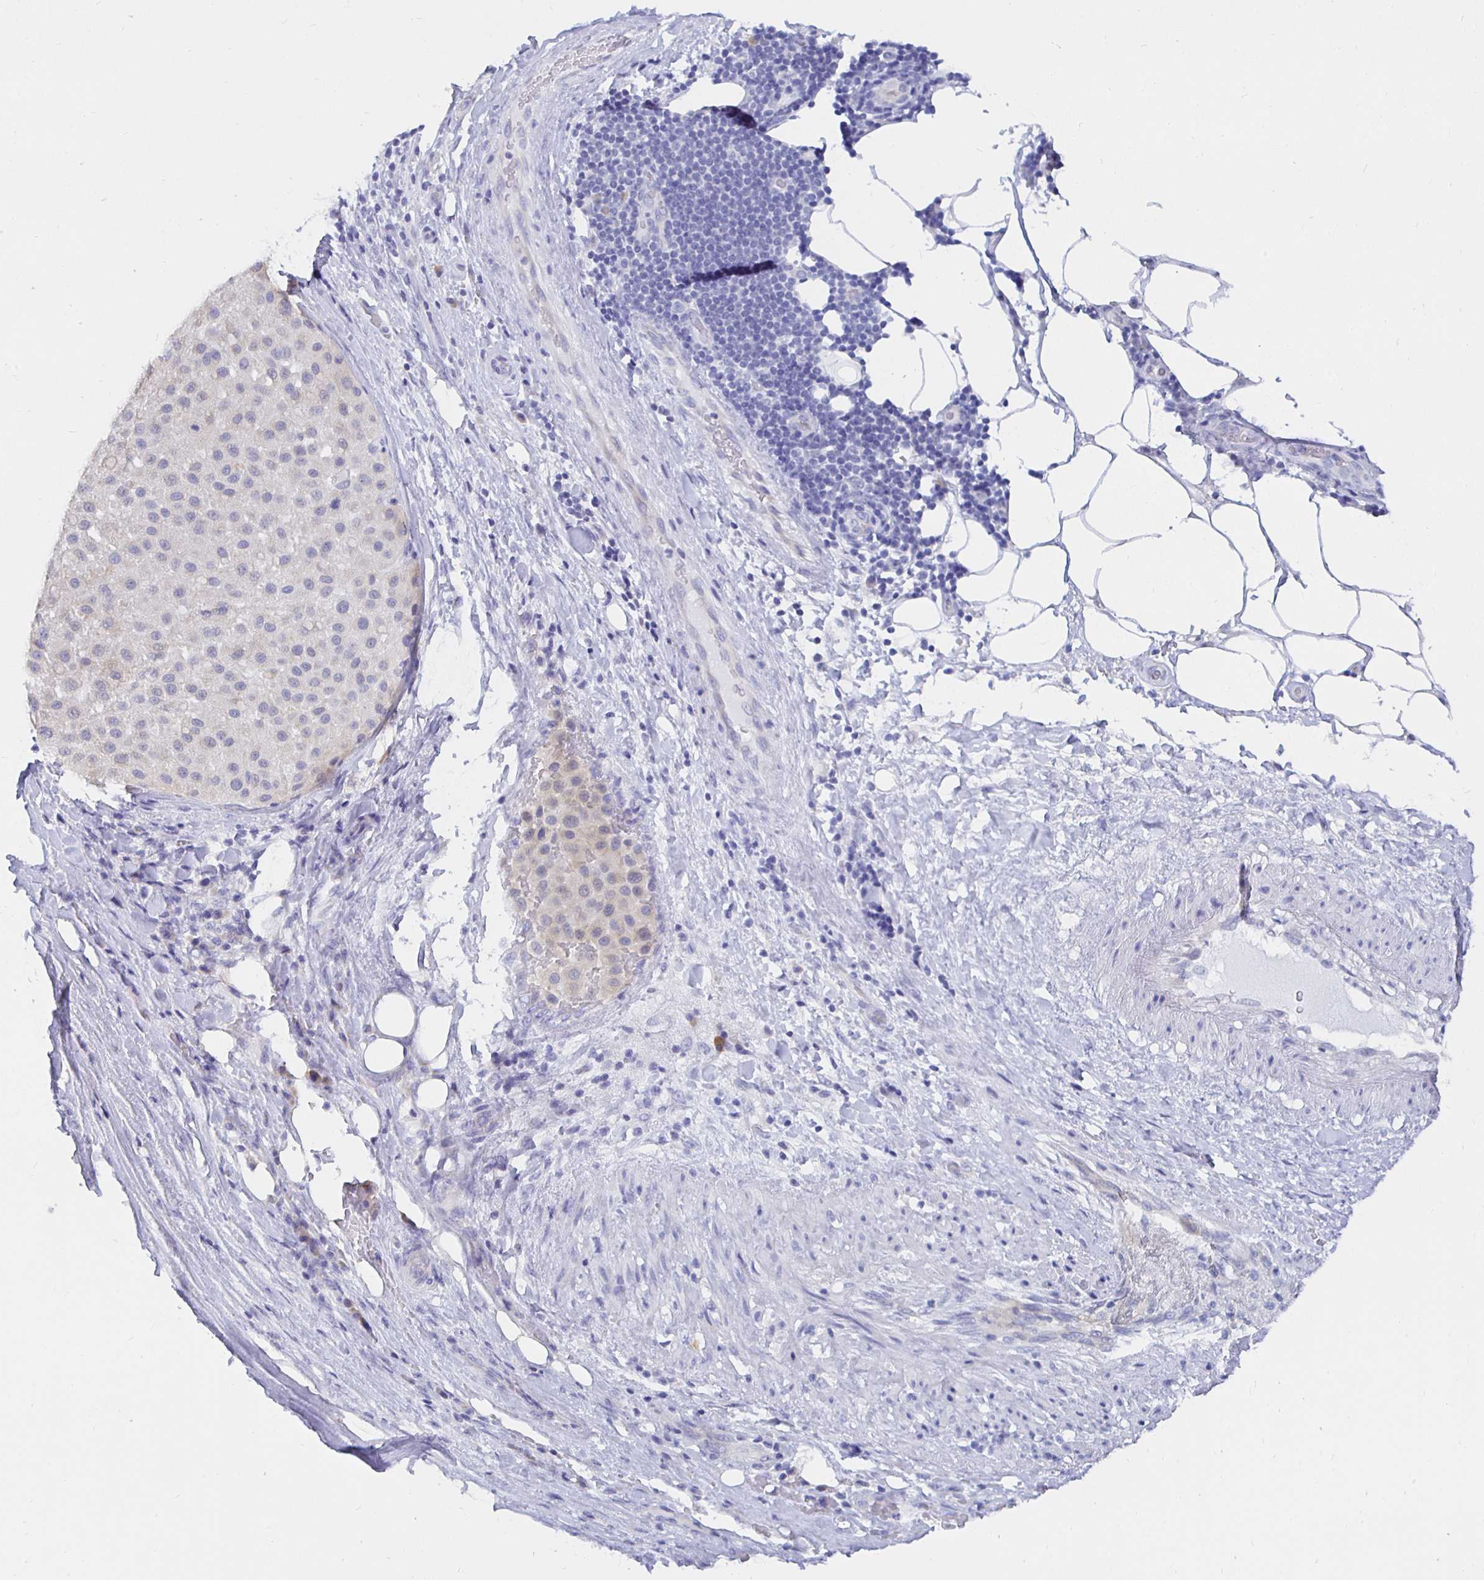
{"staining": {"intensity": "negative", "quantity": "none", "location": "none"}, "tissue": "melanoma", "cell_type": "Tumor cells", "image_type": "cancer", "snomed": [{"axis": "morphology", "description": "Malignant melanoma, Metastatic site"}, {"axis": "topography", "description": "Smooth muscle"}], "caption": "High power microscopy image of an immunohistochemistry micrograph of melanoma, revealing no significant positivity in tumor cells. Brightfield microscopy of immunohistochemistry stained with DAB (brown) and hematoxylin (blue), captured at high magnification.", "gene": "UMOD", "patient": {"sex": "male", "age": 41}}